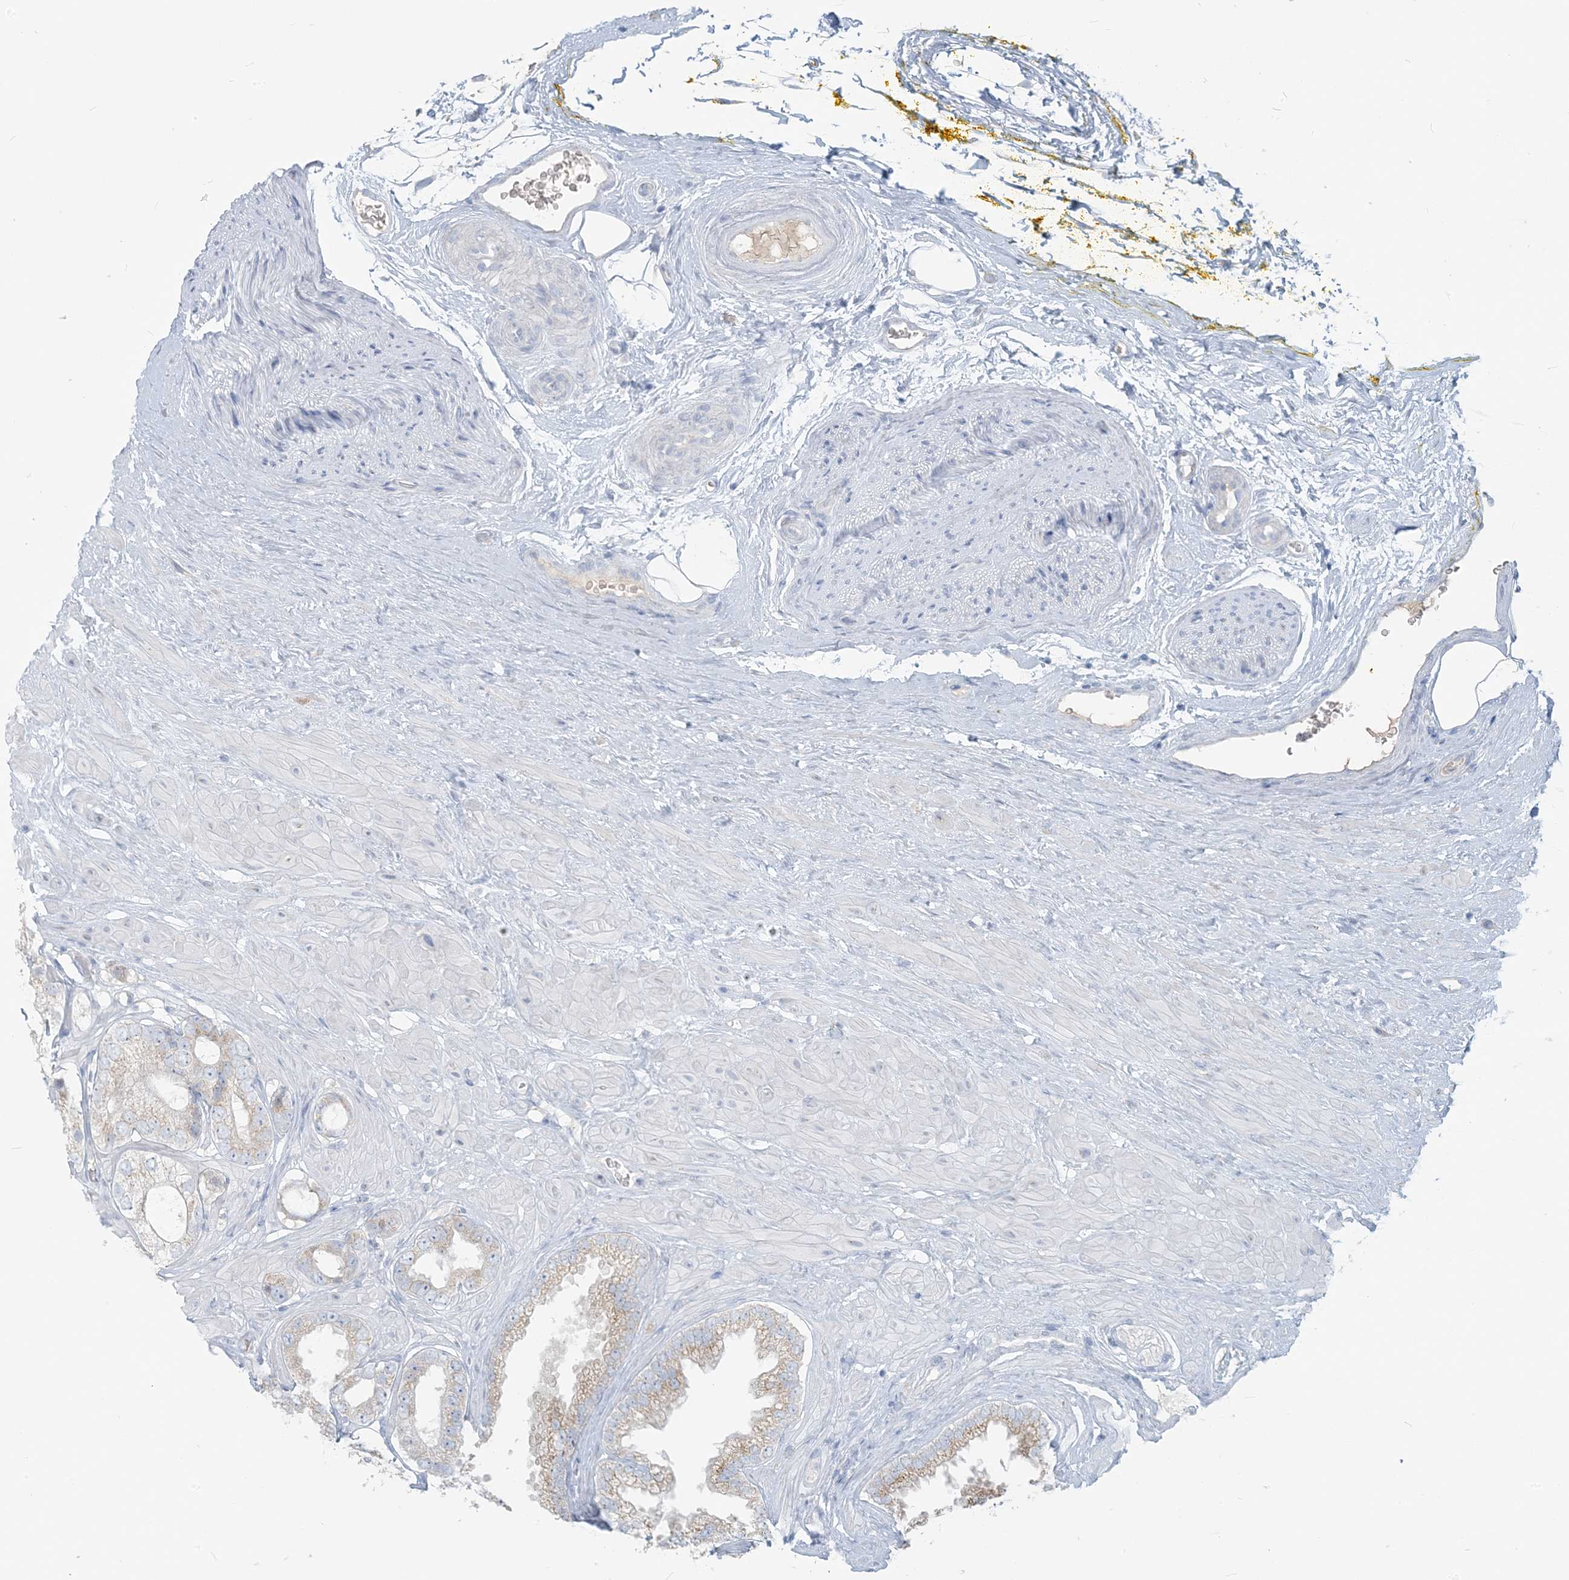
{"staining": {"intensity": "weak", "quantity": "<25%", "location": "cytoplasmic/membranous"}, "tissue": "prostate cancer", "cell_type": "Tumor cells", "image_type": "cancer", "snomed": [{"axis": "morphology", "description": "Adenocarcinoma, High grade"}, {"axis": "topography", "description": "Prostate"}], "caption": "High power microscopy histopathology image of an immunohistochemistry micrograph of prostate adenocarcinoma (high-grade), revealing no significant staining in tumor cells. (Stains: DAB (3,3'-diaminobenzidine) immunohistochemistry (IHC) with hematoxylin counter stain, Microscopy: brightfield microscopy at high magnification).", "gene": "SCML1", "patient": {"sex": "male", "age": 59}}